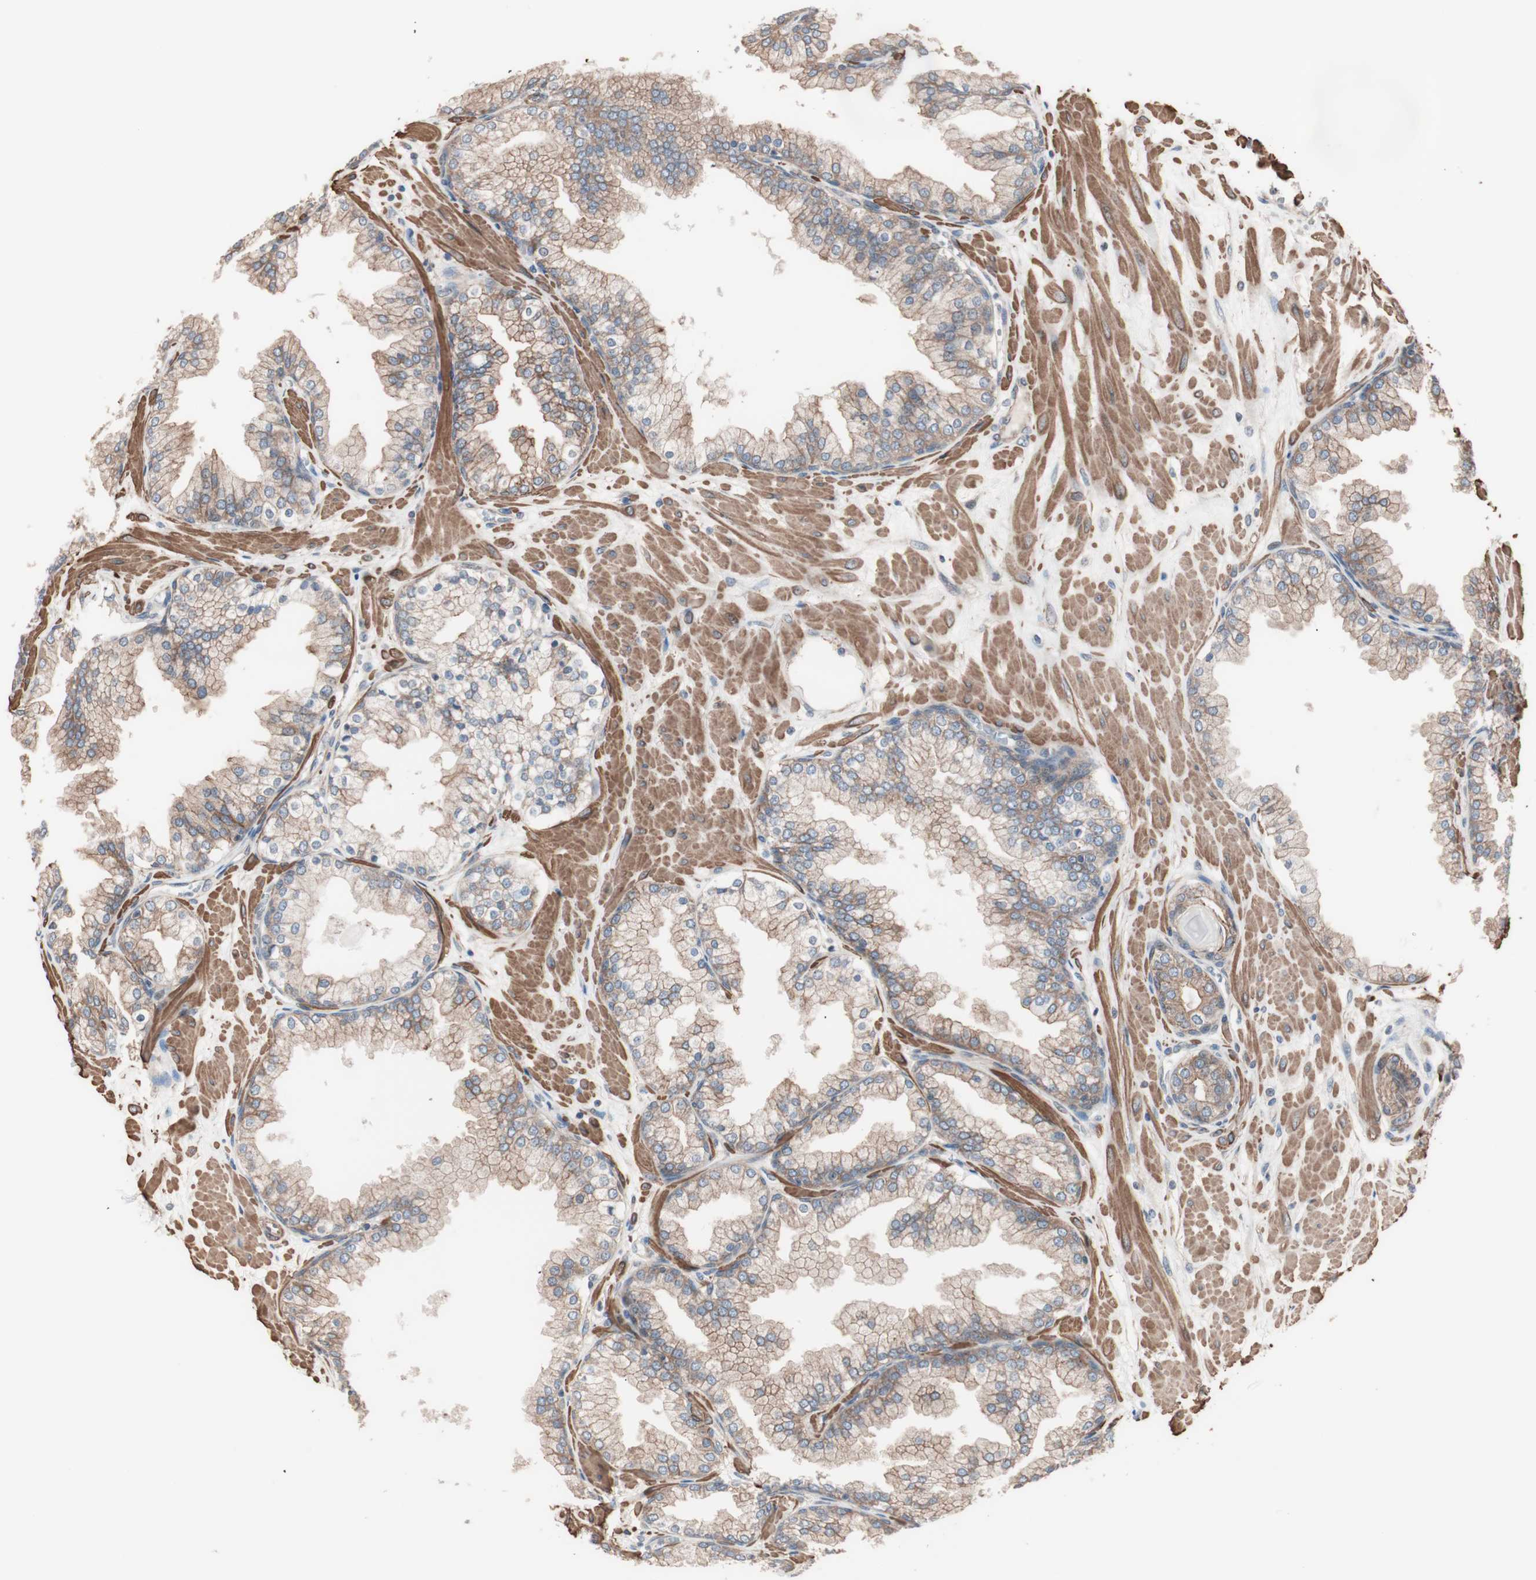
{"staining": {"intensity": "moderate", "quantity": ">75%", "location": "cytoplasmic/membranous"}, "tissue": "prostate", "cell_type": "Glandular cells", "image_type": "normal", "snomed": [{"axis": "morphology", "description": "Normal tissue, NOS"}, {"axis": "topography", "description": "Prostate"}], "caption": "Prostate stained with immunohistochemistry (IHC) demonstrates moderate cytoplasmic/membranous expression in about >75% of glandular cells. (IHC, brightfield microscopy, high magnification).", "gene": "ALG5", "patient": {"sex": "male", "age": 51}}